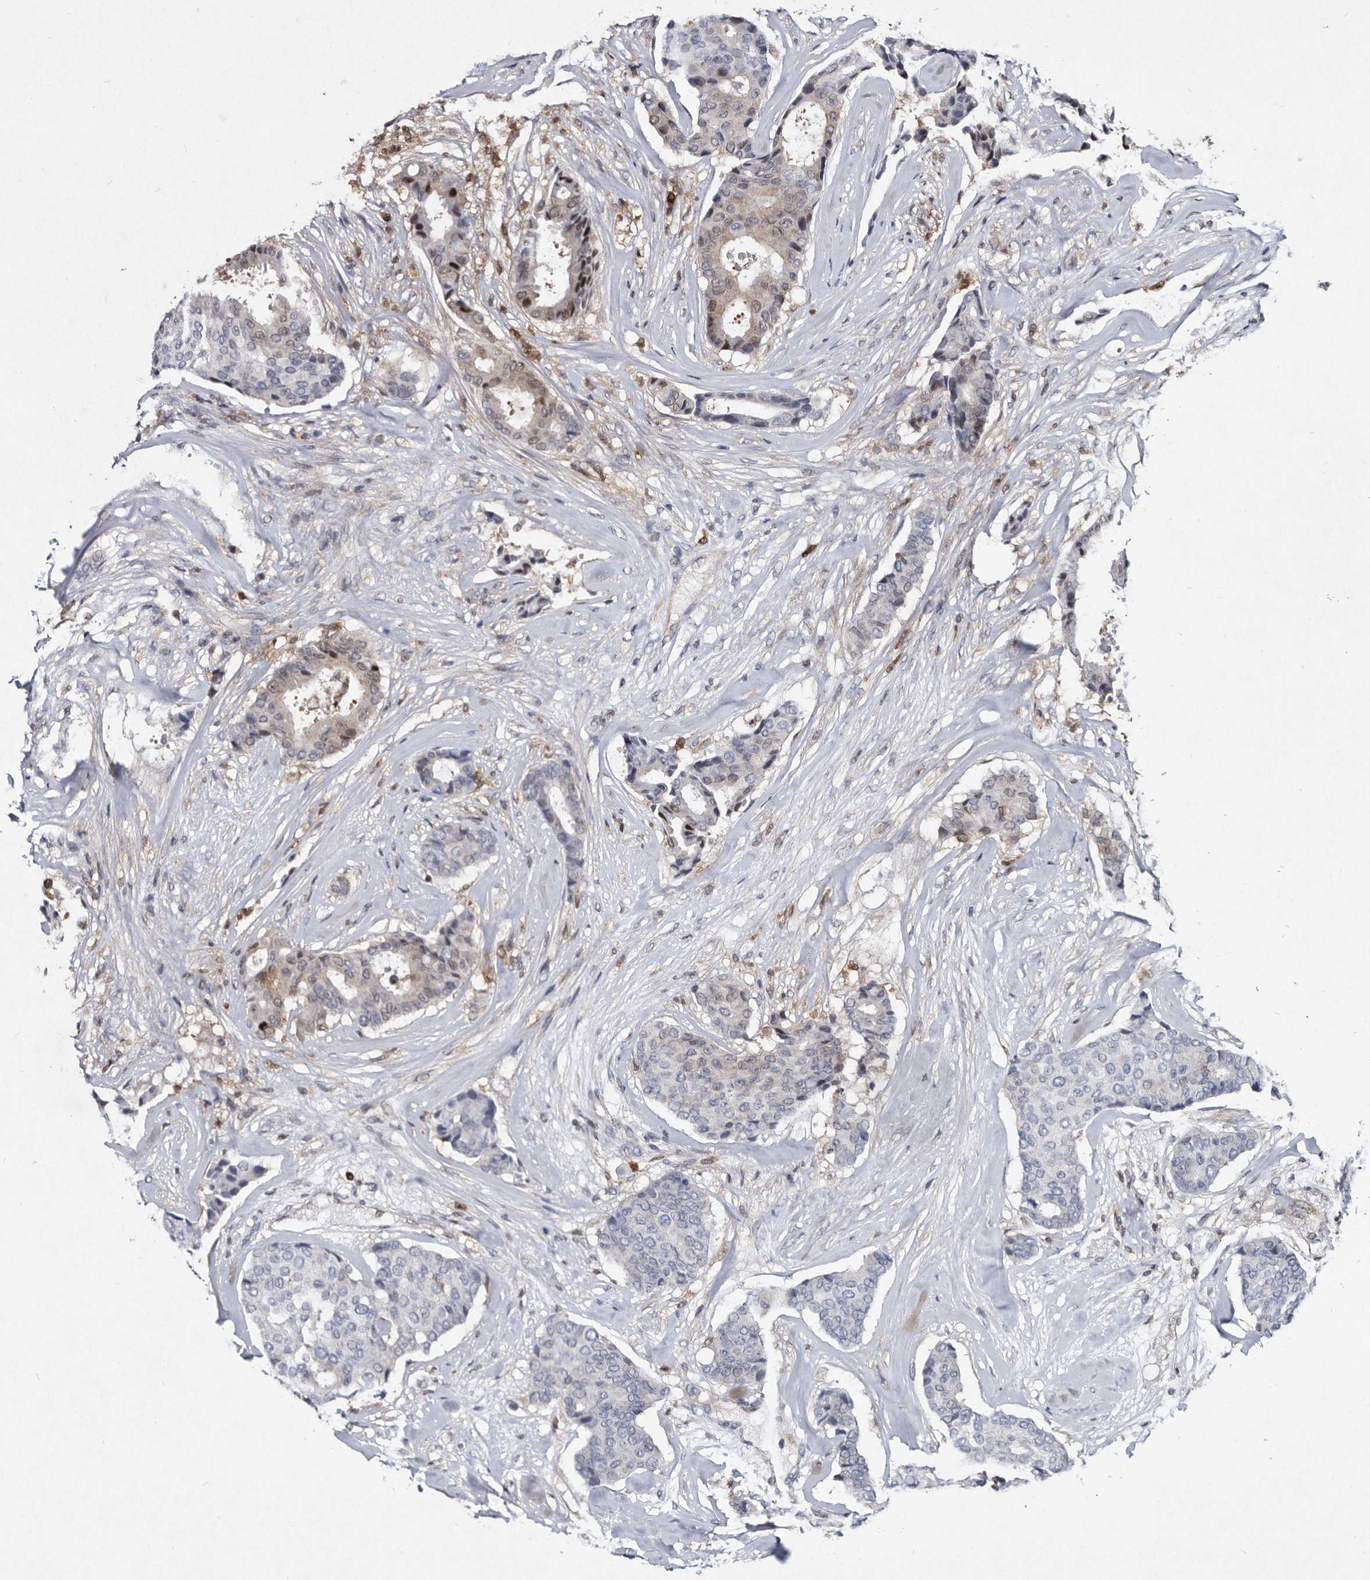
{"staining": {"intensity": "weak", "quantity": "<25%", "location": "nuclear"}, "tissue": "breast cancer", "cell_type": "Tumor cells", "image_type": "cancer", "snomed": [{"axis": "morphology", "description": "Duct carcinoma"}, {"axis": "topography", "description": "Breast"}], "caption": "The immunohistochemistry photomicrograph has no significant positivity in tumor cells of intraductal carcinoma (breast) tissue.", "gene": "SERPINB8", "patient": {"sex": "female", "age": 75}}